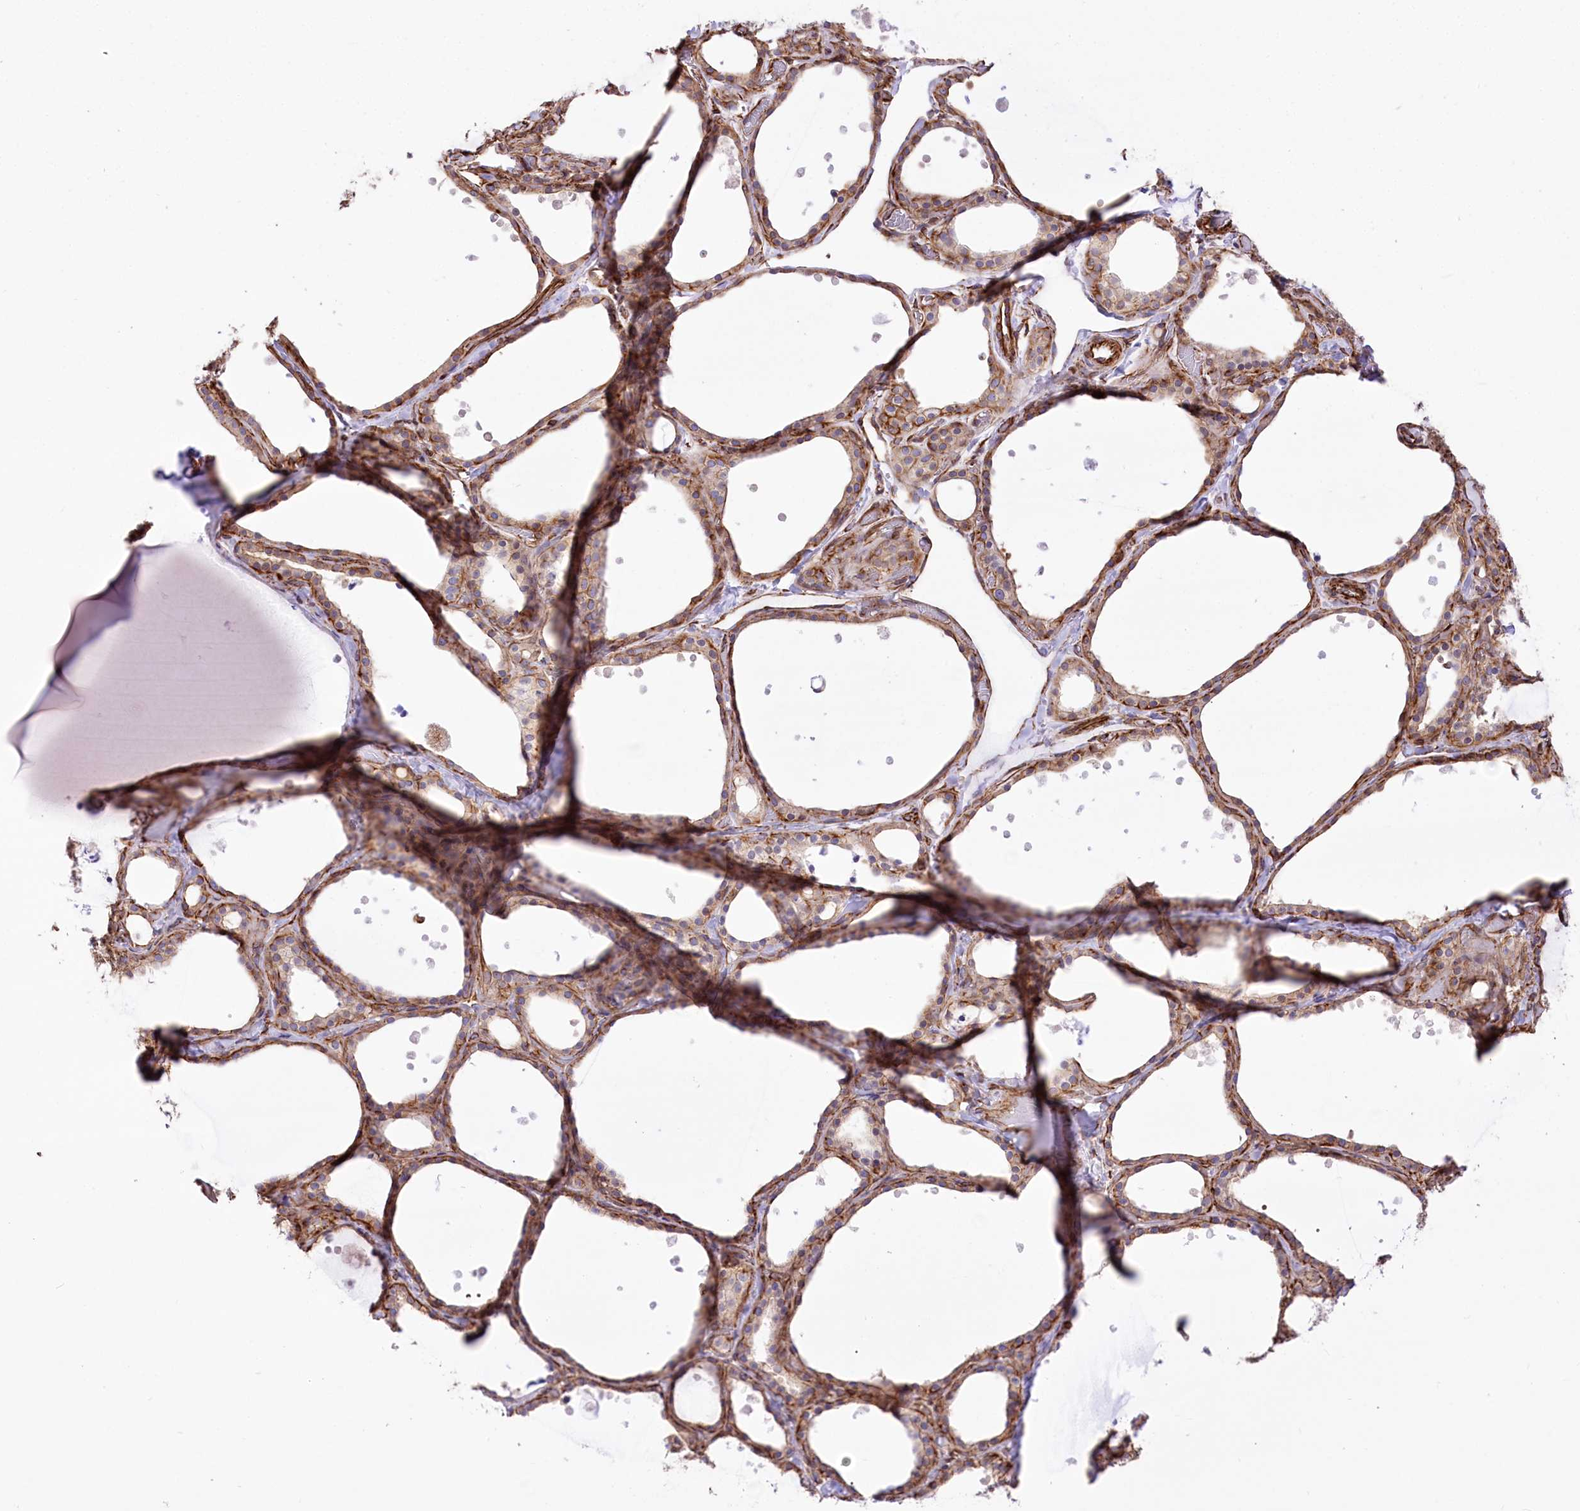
{"staining": {"intensity": "moderate", "quantity": ">75%", "location": "cytoplasmic/membranous"}, "tissue": "thyroid gland", "cell_type": "Glandular cells", "image_type": "normal", "snomed": [{"axis": "morphology", "description": "Normal tissue, NOS"}, {"axis": "topography", "description": "Thyroid gland"}], "caption": "High-power microscopy captured an immunohistochemistry photomicrograph of unremarkable thyroid gland, revealing moderate cytoplasmic/membranous positivity in about >75% of glandular cells.", "gene": "TTC1", "patient": {"sex": "female", "age": 44}}